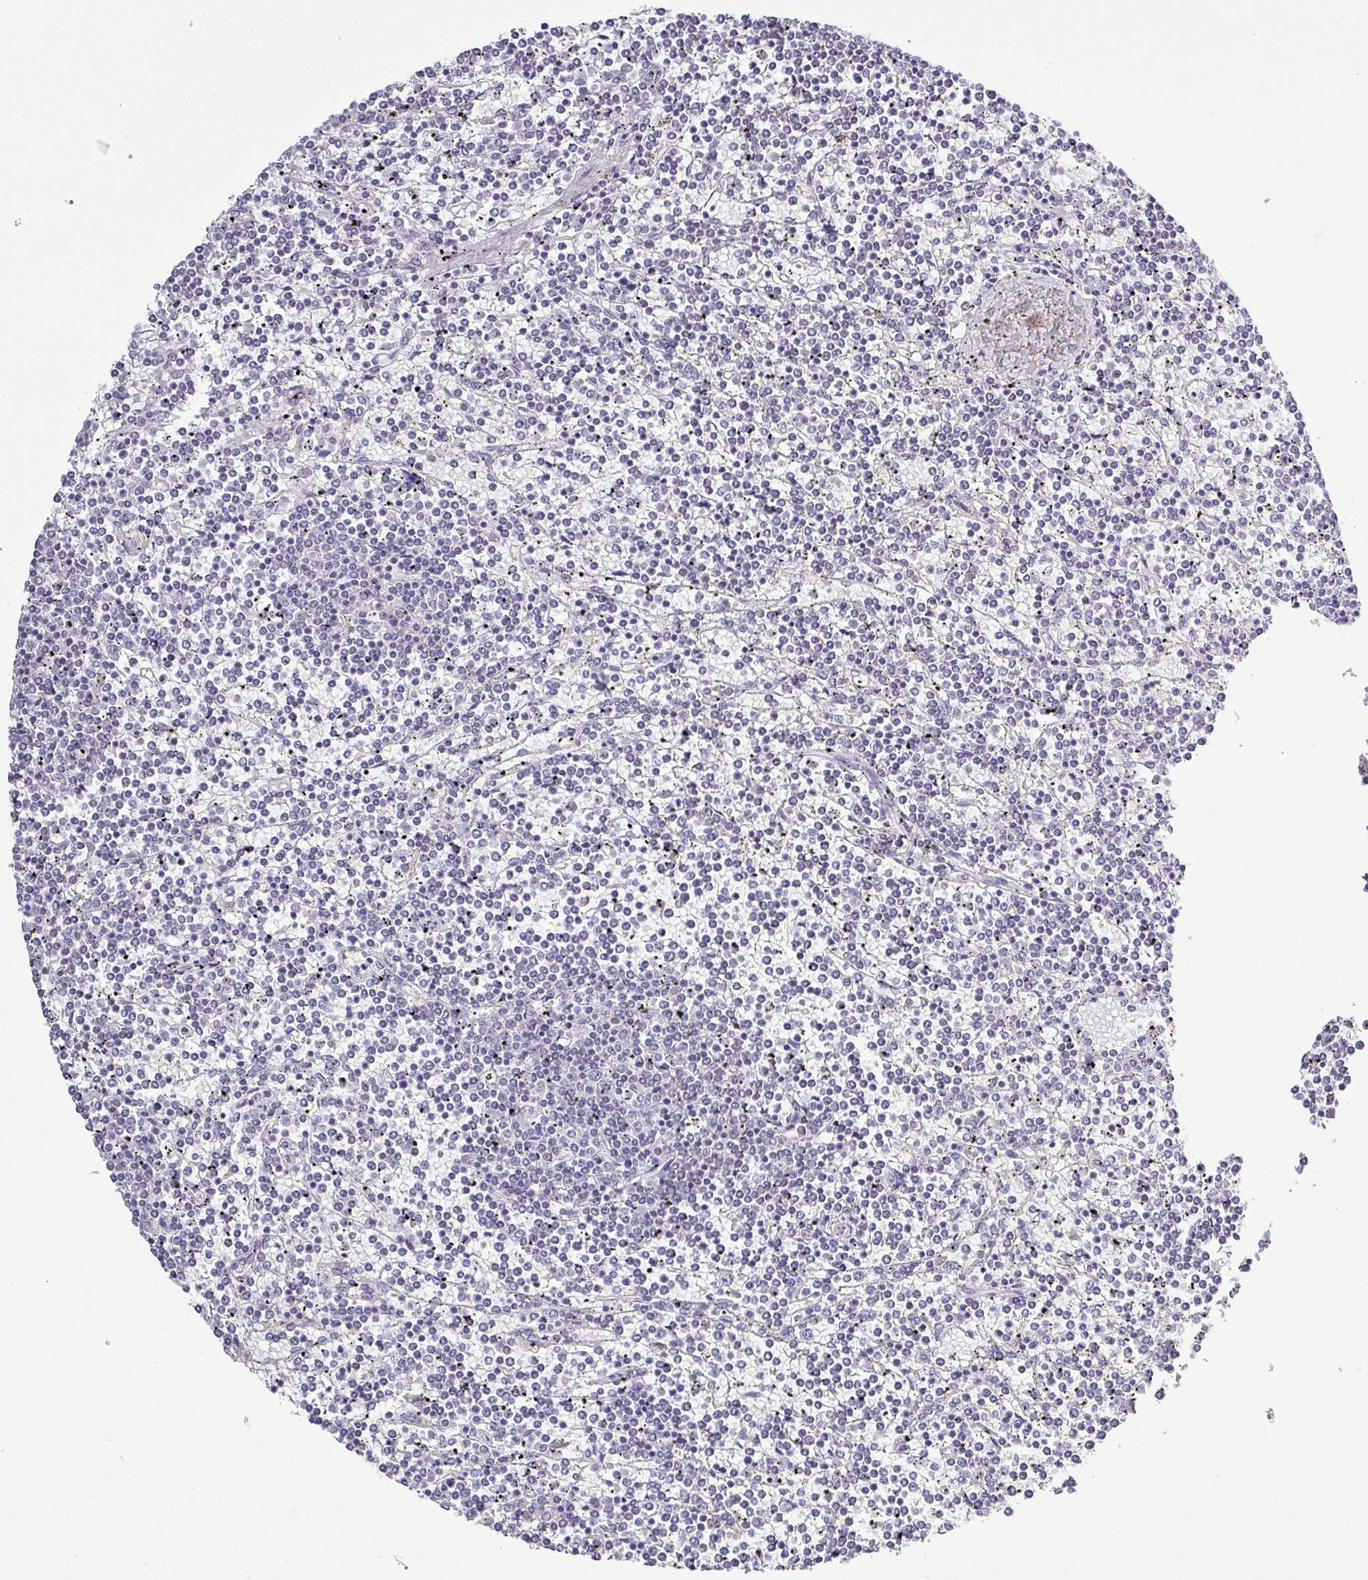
{"staining": {"intensity": "negative", "quantity": "none", "location": "none"}, "tissue": "lymphoma", "cell_type": "Tumor cells", "image_type": "cancer", "snomed": [{"axis": "morphology", "description": "Malignant lymphoma, non-Hodgkin's type, Low grade"}, {"axis": "topography", "description": "Spleen"}], "caption": "Micrograph shows no significant protein positivity in tumor cells of lymphoma.", "gene": "BCL11A", "patient": {"sex": "female", "age": 19}}